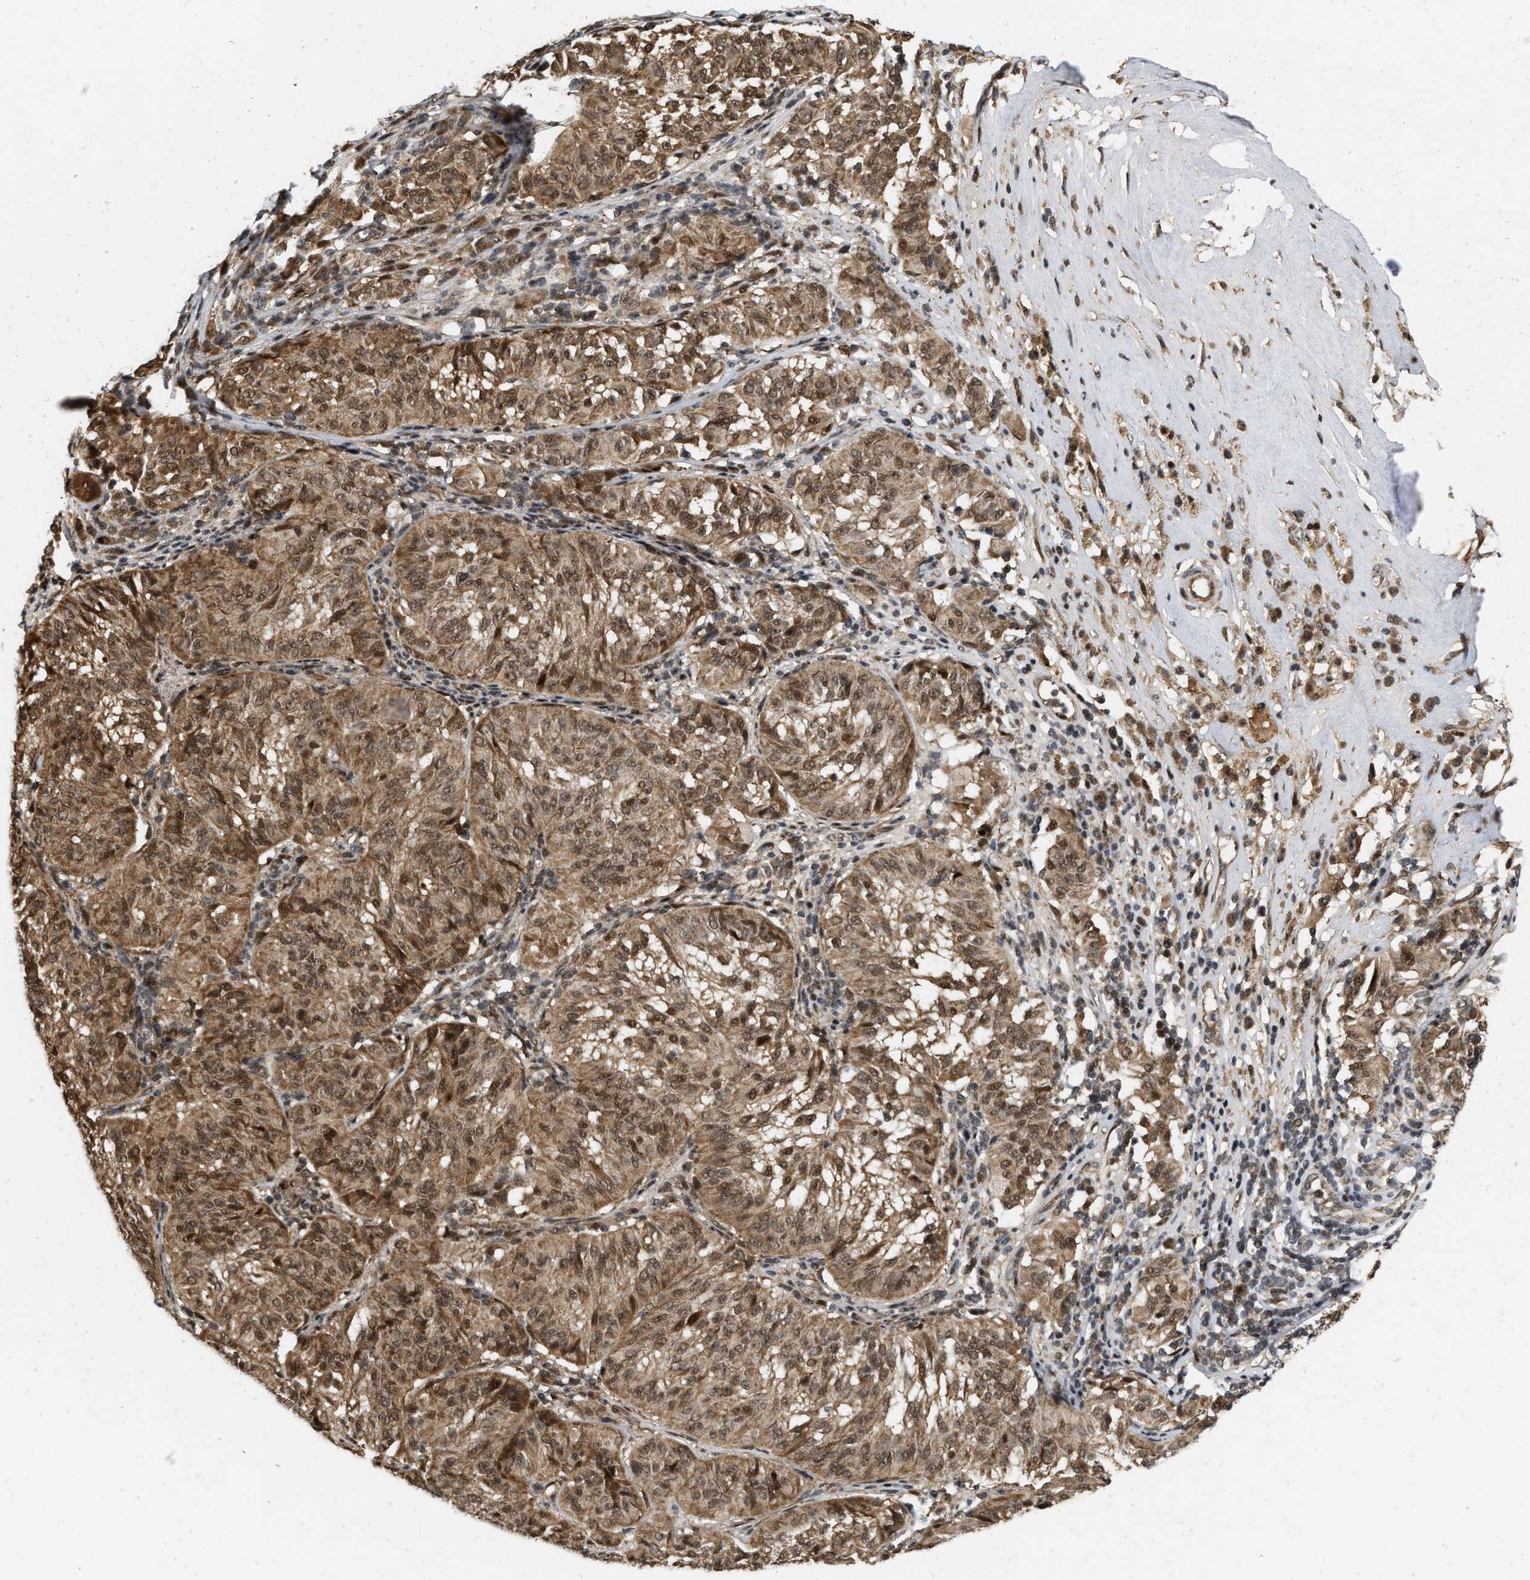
{"staining": {"intensity": "moderate", "quantity": ">75%", "location": "cytoplasmic/membranous,nuclear"}, "tissue": "melanoma", "cell_type": "Tumor cells", "image_type": "cancer", "snomed": [{"axis": "morphology", "description": "Malignant melanoma, NOS"}, {"axis": "topography", "description": "Skin"}], "caption": "Malignant melanoma stained with DAB immunohistochemistry (IHC) reveals medium levels of moderate cytoplasmic/membranous and nuclear positivity in approximately >75% of tumor cells. (Brightfield microscopy of DAB IHC at high magnification).", "gene": "ANKRD11", "patient": {"sex": "female", "age": 72}}